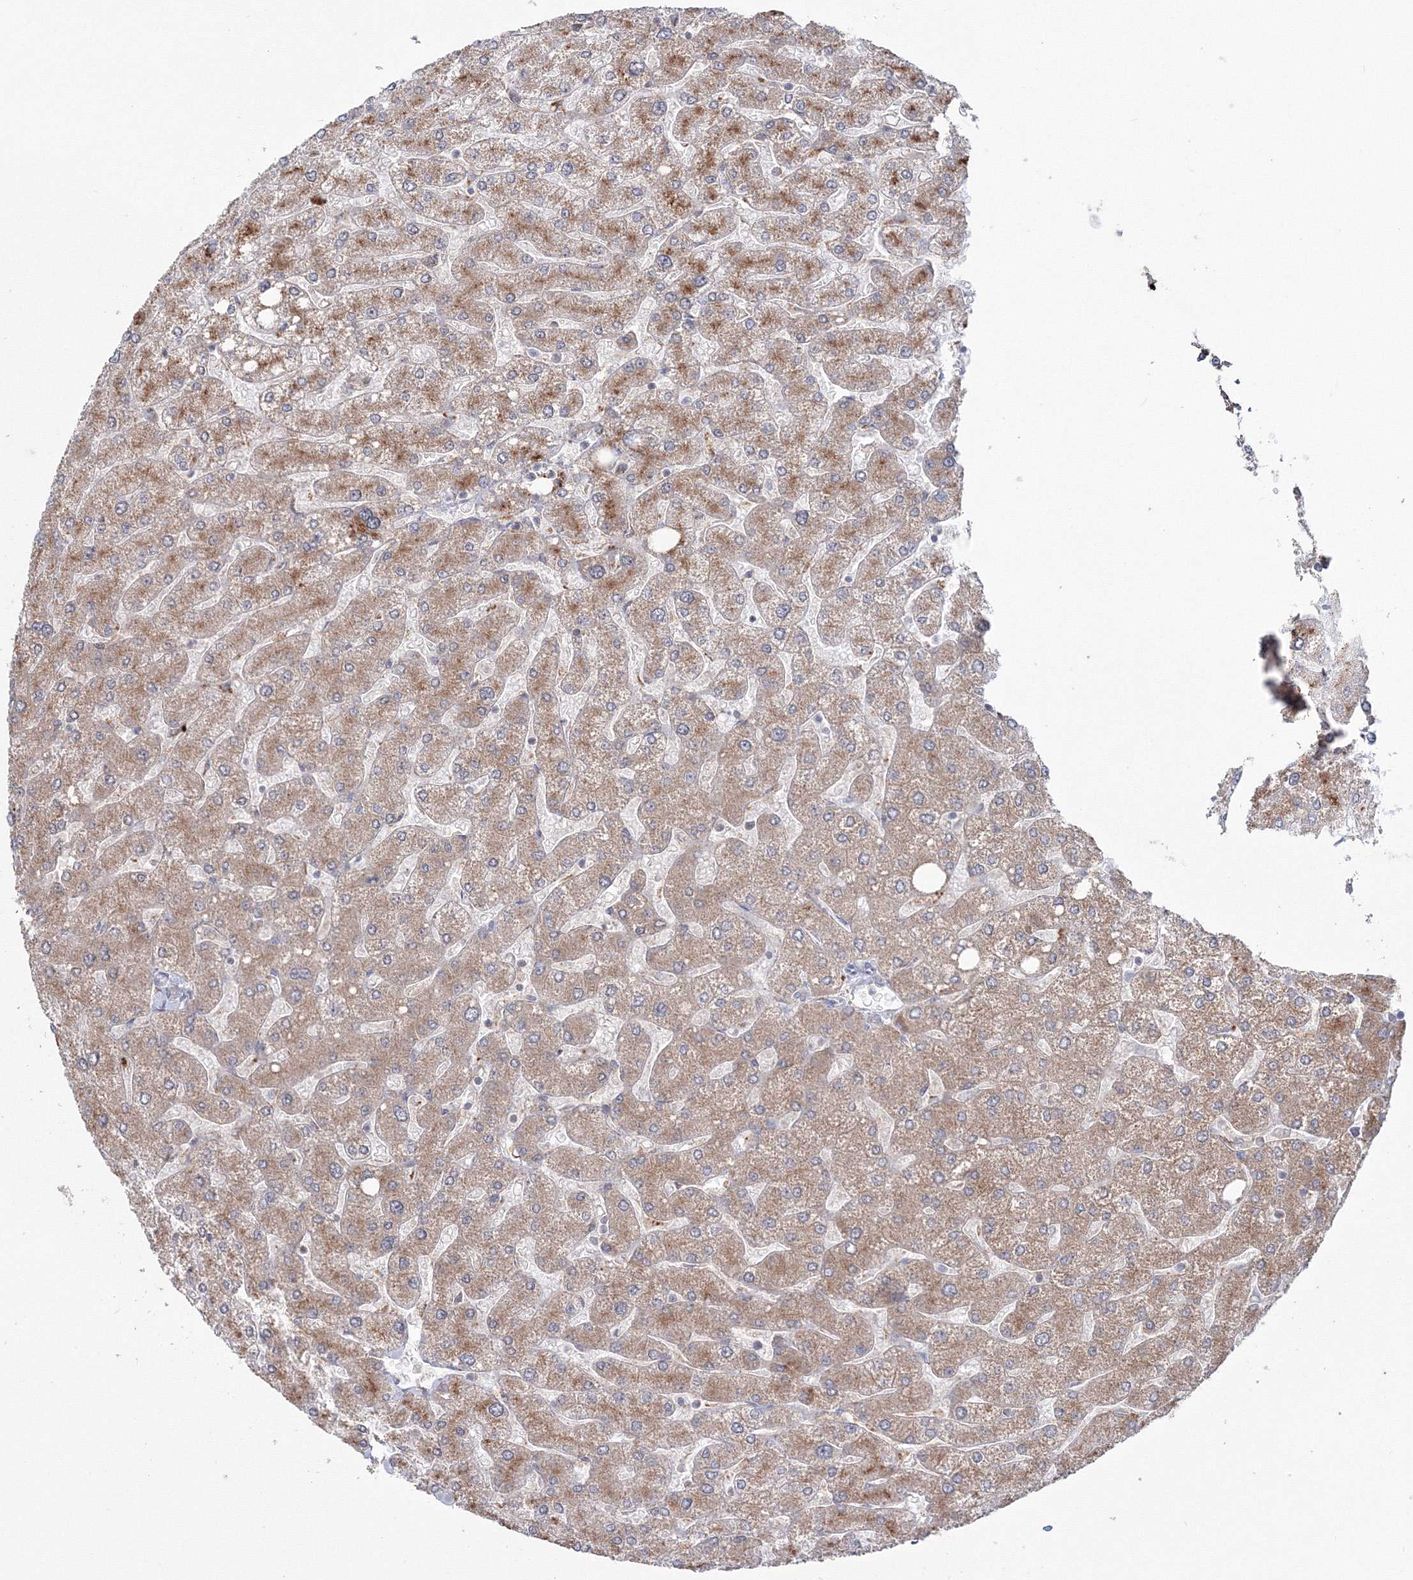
{"staining": {"intensity": "negative", "quantity": "none", "location": "none"}, "tissue": "liver", "cell_type": "Cholangiocytes", "image_type": "normal", "snomed": [{"axis": "morphology", "description": "Normal tissue, NOS"}, {"axis": "topography", "description": "Liver"}], "caption": "Benign liver was stained to show a protein in brown. There is no significant staining in cholangiocytes. (DAB (3,3'-diaminobenzidine) immunohistochemistry (IHC) visualized using brightfield microscopy, high magnification).", "gene": "PEX13", "patient": {"sex": "male", "age": 55}}